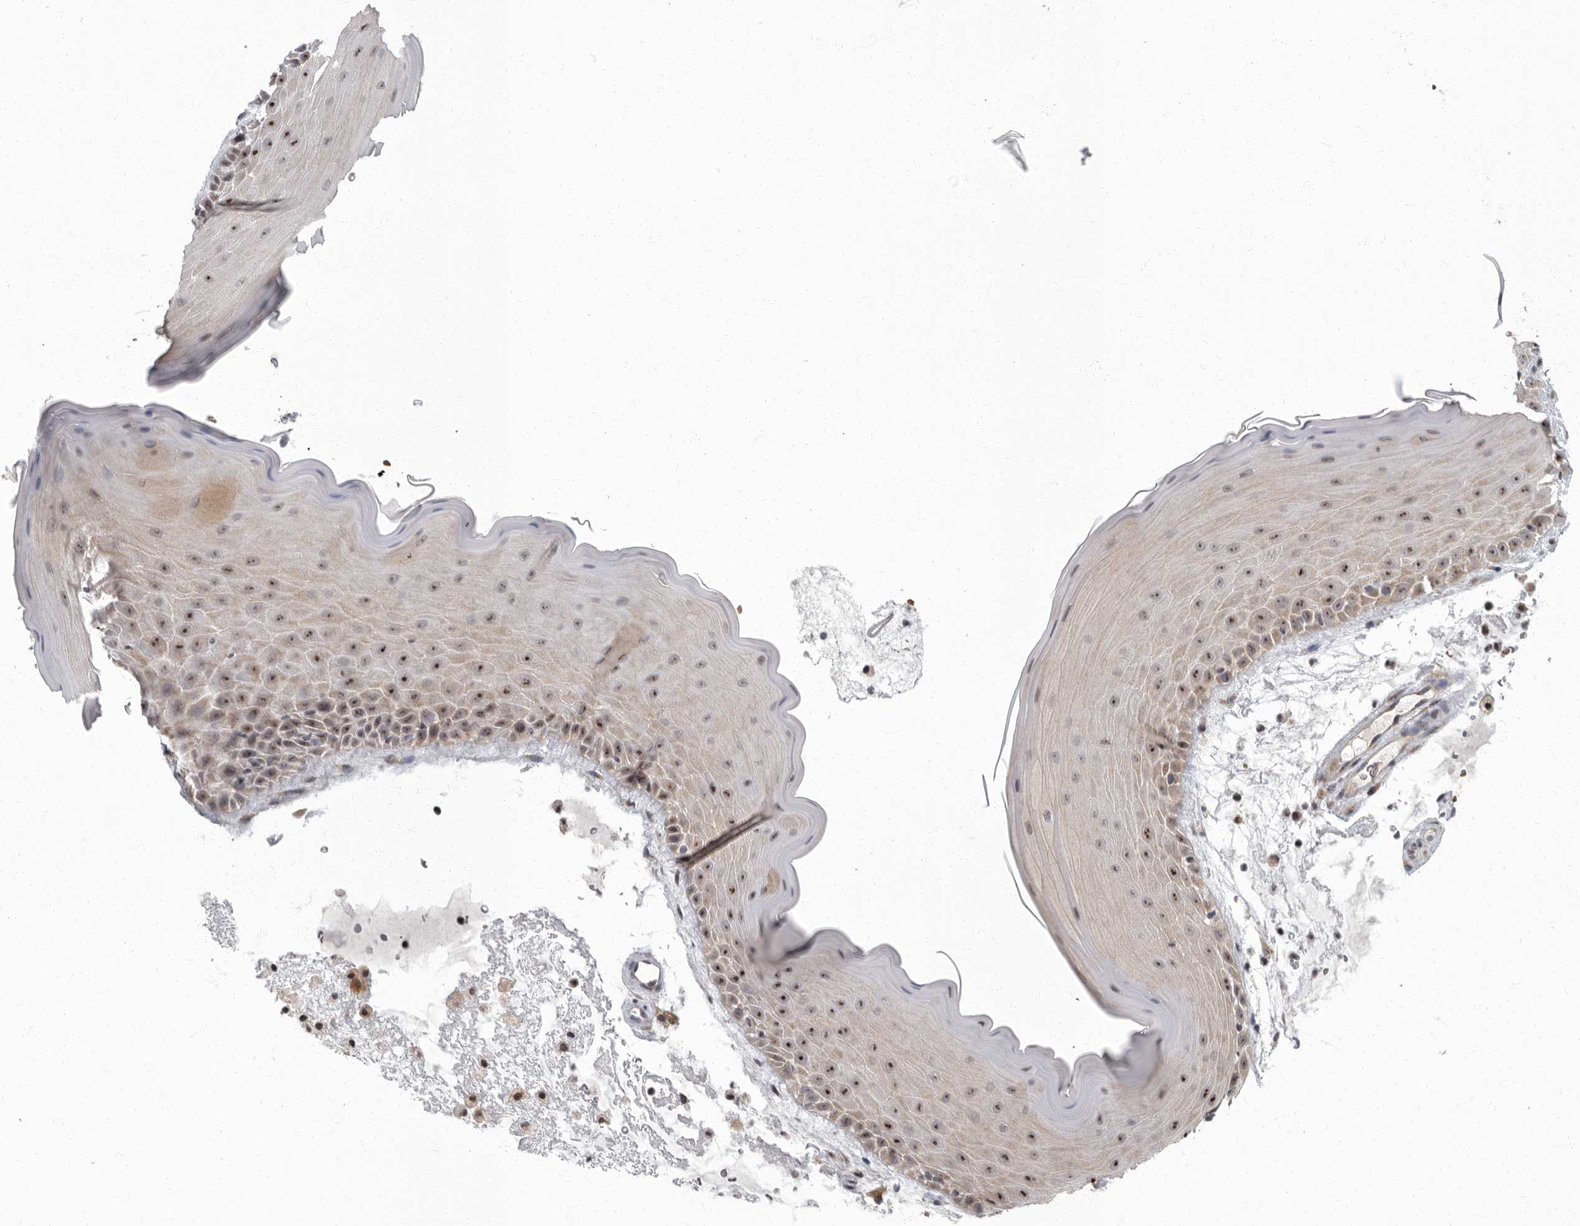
{"staining": {"intensity": "moderate", "quantity": "25%-75%", "location": "cytoplasmic/membranous,nuclear"}, "tissue": "oral mucosa", "cell_type": "Squamous epithelial cells", "image_type": "normal", "snomed": [{"axis": "morphology", "description": "Normal tissue, NOS"}, {"axis": "topography", "description": "Oral tissue"}], "caption": "Brown immunohistochemical staining in normal oral mucosa exhibits moderate cytoplasmic/membranous,nuclear positivity in about 25%-75% of squamous epithelial cells. (DAB IHC with brightfield microscopy, high magnification).", "gene": "PDCD11", "patient": {"sex": "male", "age": 13}}